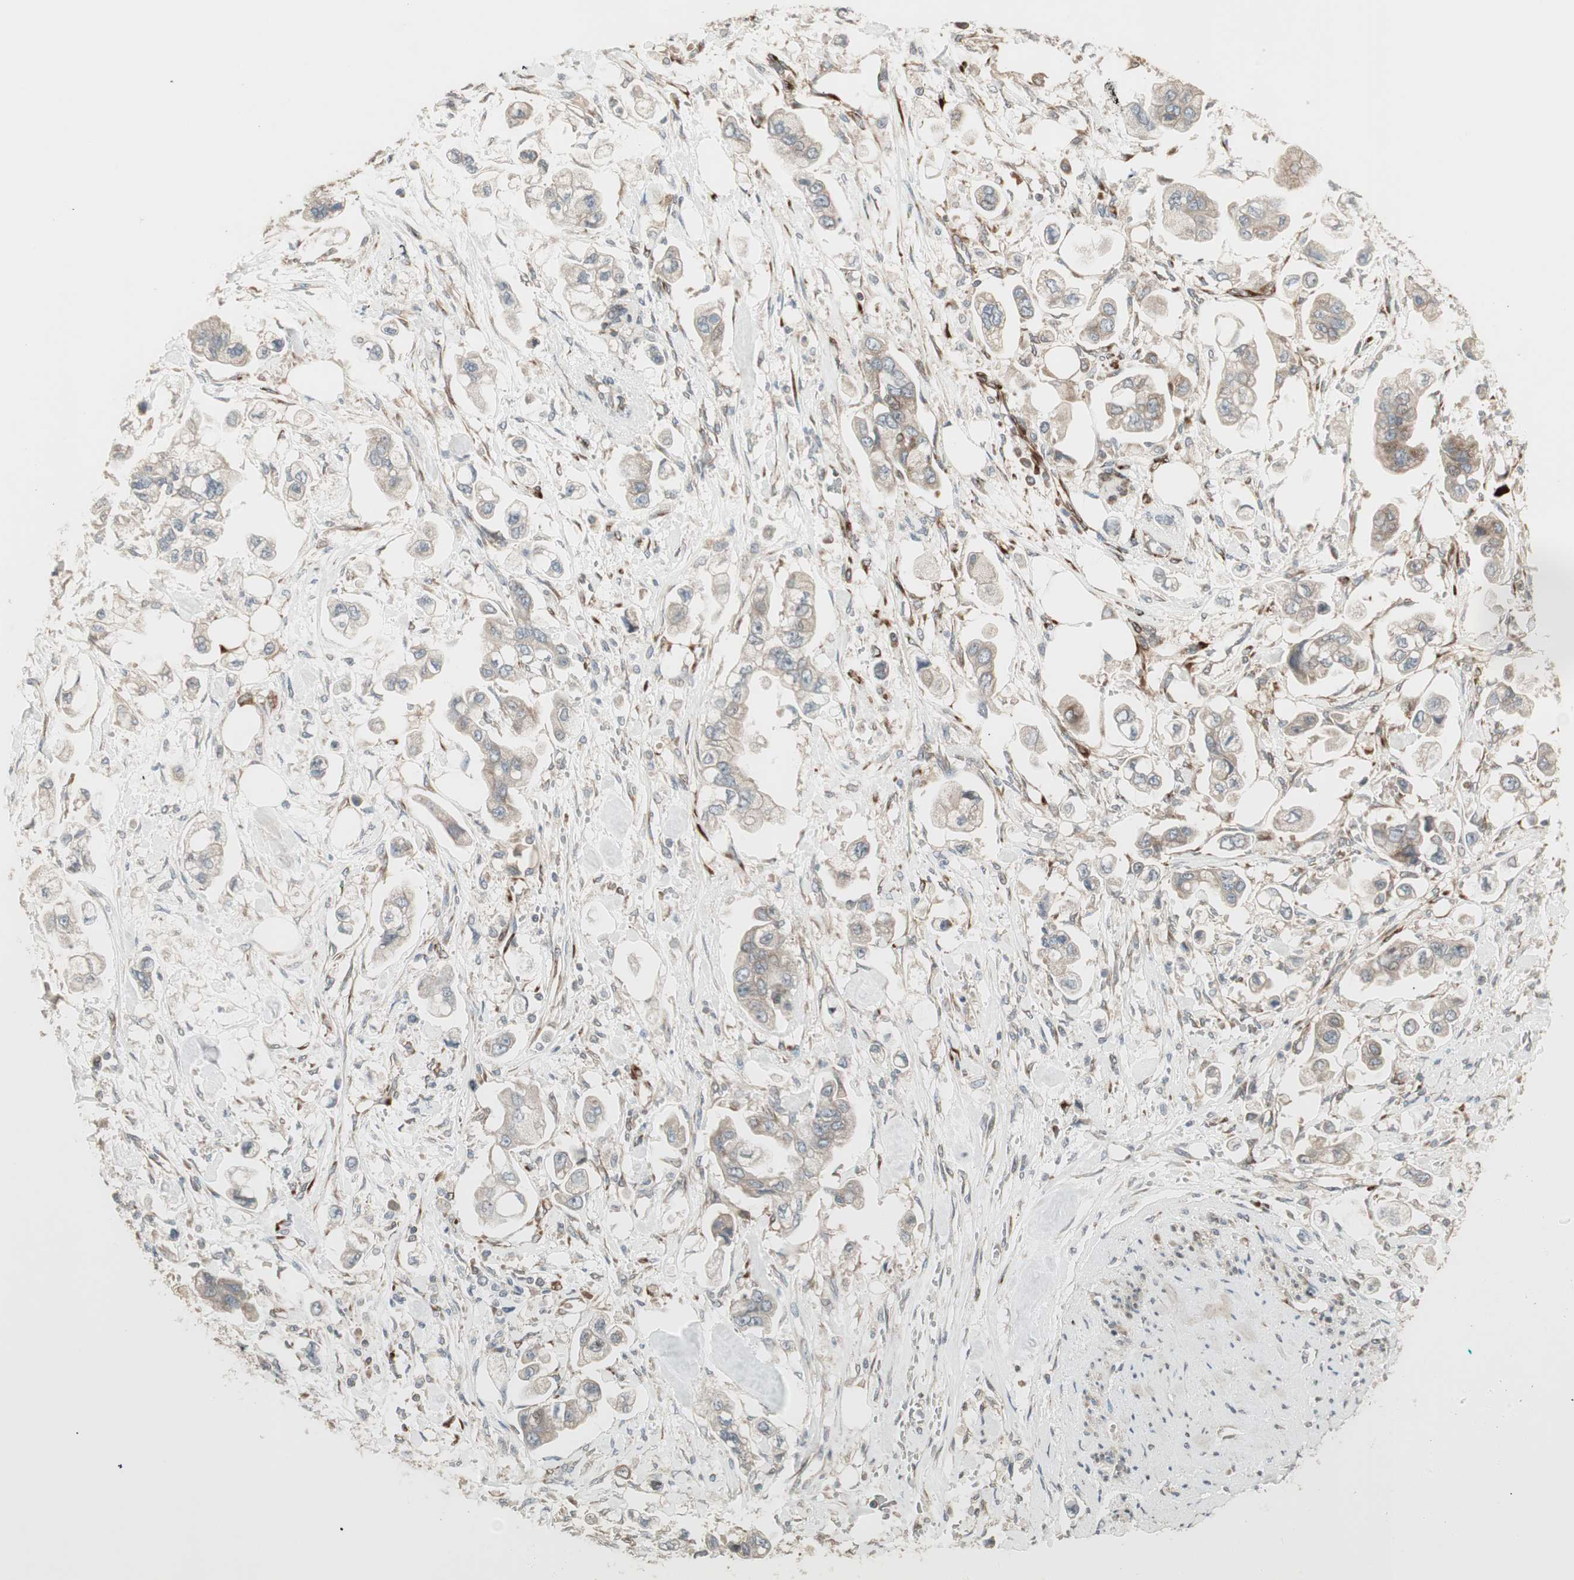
{"staining": {"intensity": "moderate", "quantity": "25%-75%", "location": "cytoplasmic/membranous"}, "tissue": "stomach cancer", "cell_type": "Tumor cells", "image_type": "cancer", "snomed": [{"axis": "morphology", "description": "Adenocarcinoma, NOS"}, {"axis": "topography", "description": "Stomach"}], "caption": "DAB (3,3'-diaminobenzidine) immunohistochemical staining of human stomach adenocarcinoma shows moderate cytoplasmic/membranous protein staining in about 25%-75% of tumor cells.", "gene": "PPP2R5E", "patient": {"sex": "male", "age": 62}}